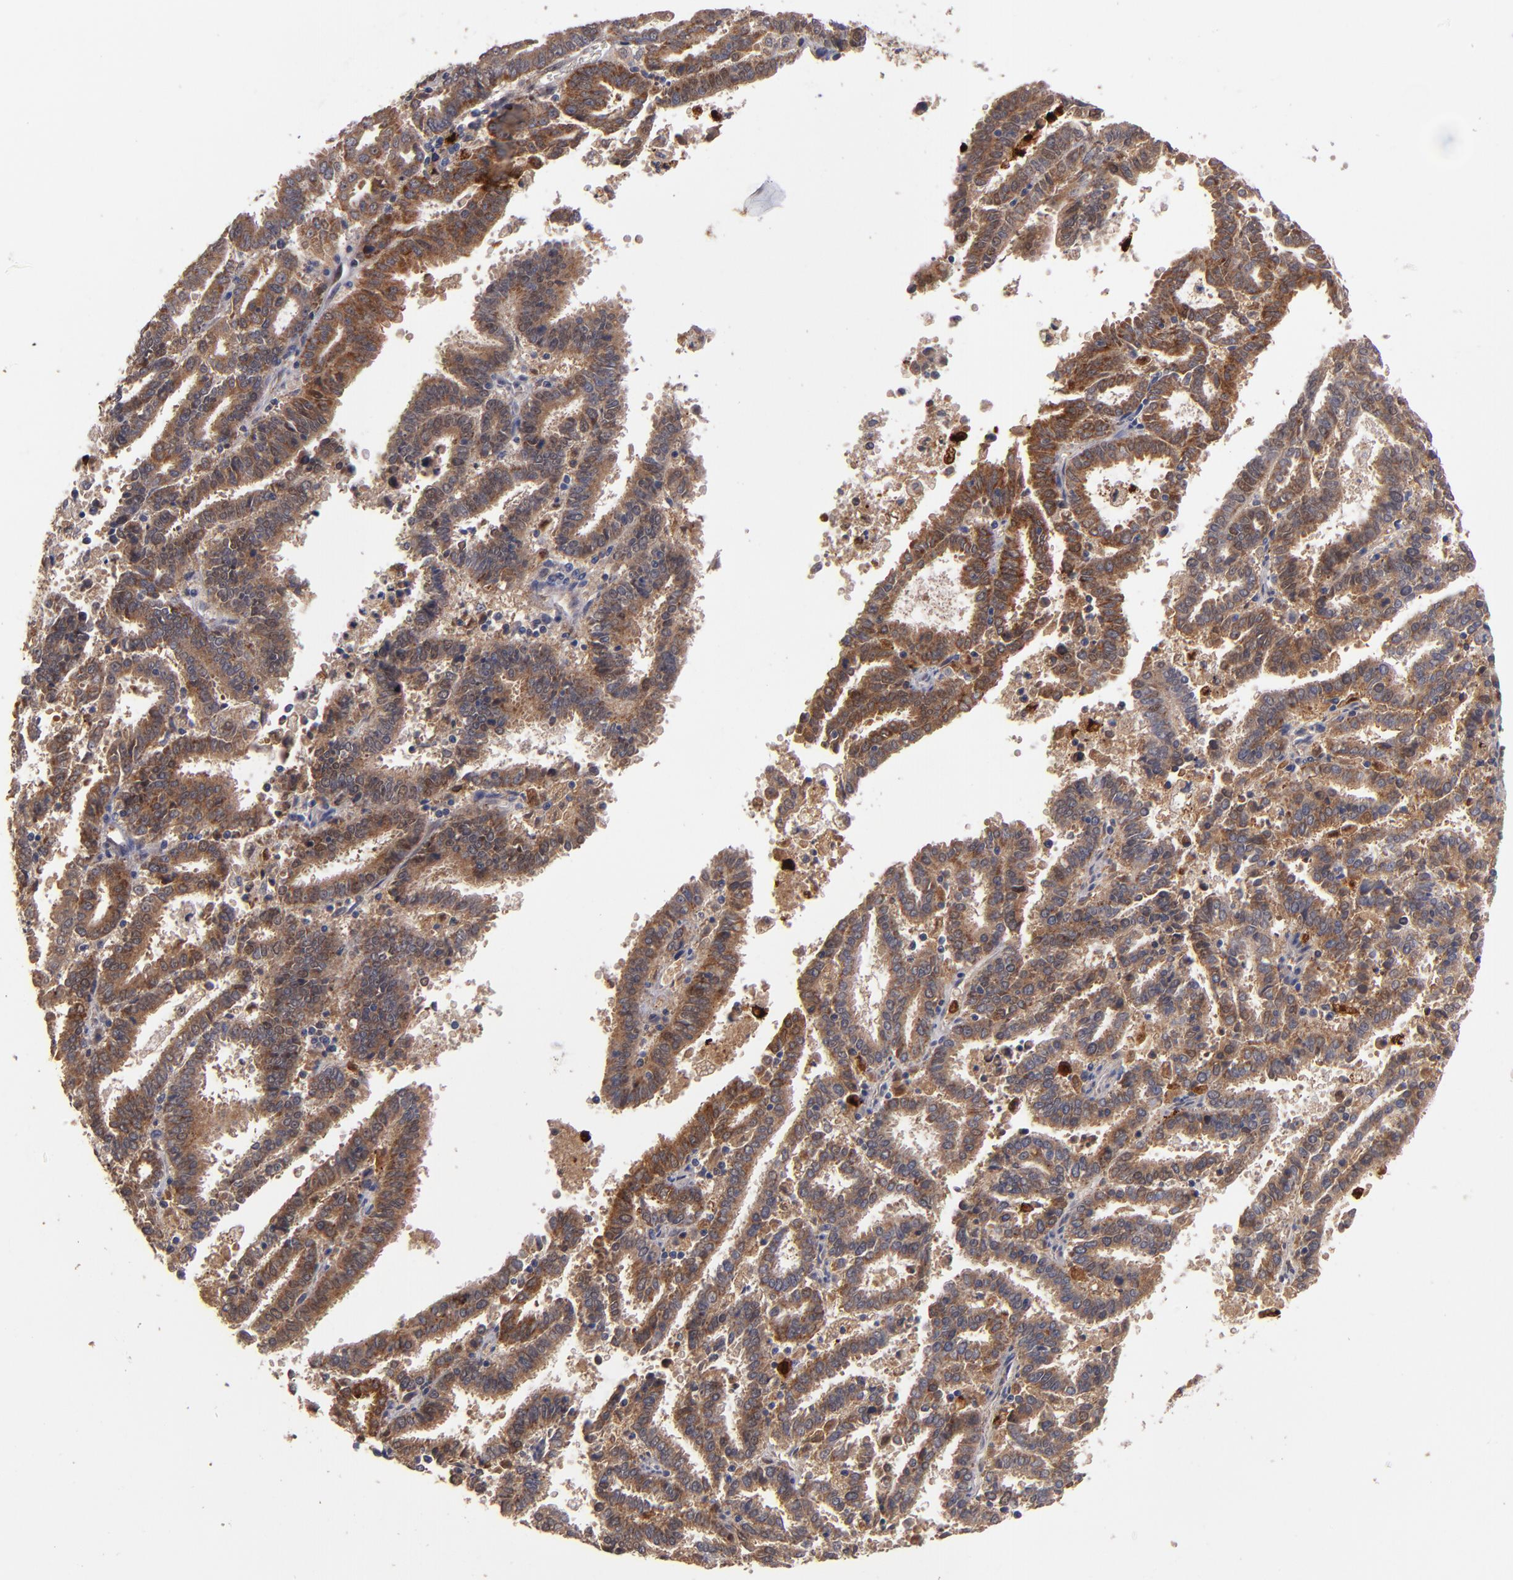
{"staining": {"intensity": "moderate", "quantity": ">75%", "location": "cytoplasmic/membranous"}, "tissue": "endometrial cancer", "cell_type": "Tumor cells", "image_type": "cancer", "snomed": [{"axis": "morphology", "description": "Adenocarcinoma, NOS"}, {"axis": "topography", "description": "Uterus"}], "caption": "Immunohistochemistry (IHC) photomicrograph of human endometrial adenocarcinoma stained for a protein (brown), which displays medium levels of moderate cytoplasmic/membranous staining in about >75% of tumor cells.", "gene": "DIABLO", "patient": {"sex": "female", "age": 83}}